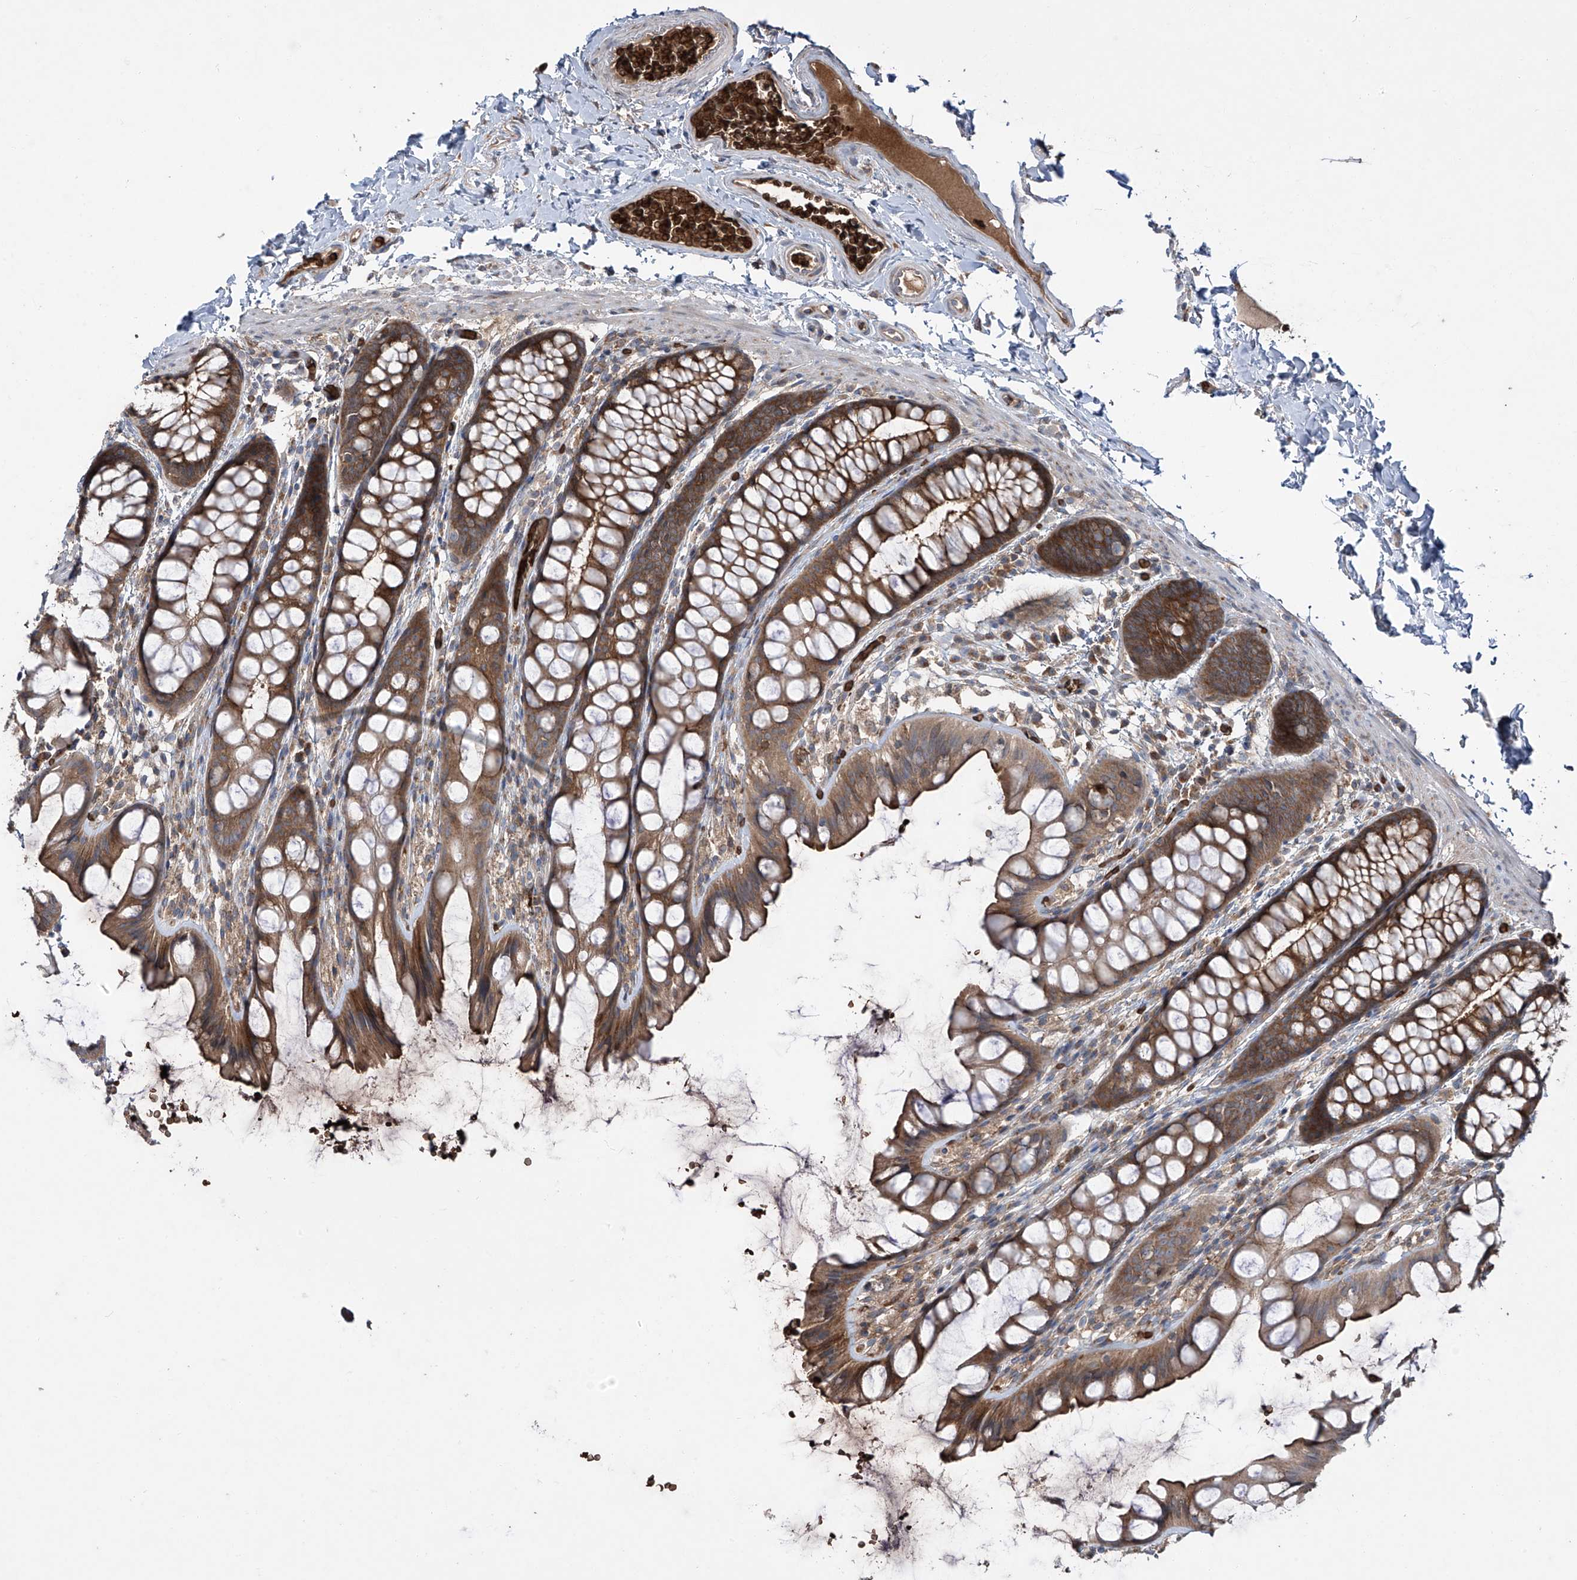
{"staining": {"intensity": "weak", "quantity": ">75%", "location": "cytoplasmic/membranous"}, "tissue": "colon", "cell_type": "Endothelial cells", "image_type": "normal", "snomed": [{"axis": "morphology", "description": "Normal tissue, NOS"}, {"axis": "topography", "description": "Colon"}], "caption": "Immunohistochemistry (IHC) (DAB) staining of normal human colon shows weak cytoplasmic/membranous protein expression in approximately >75% of endothelial cells. (brown staining indicates protein expression, while blue staining denotes nuclei).", "gene": "ZDHHC9", "patient": {"sex": "male", "age": 47}}